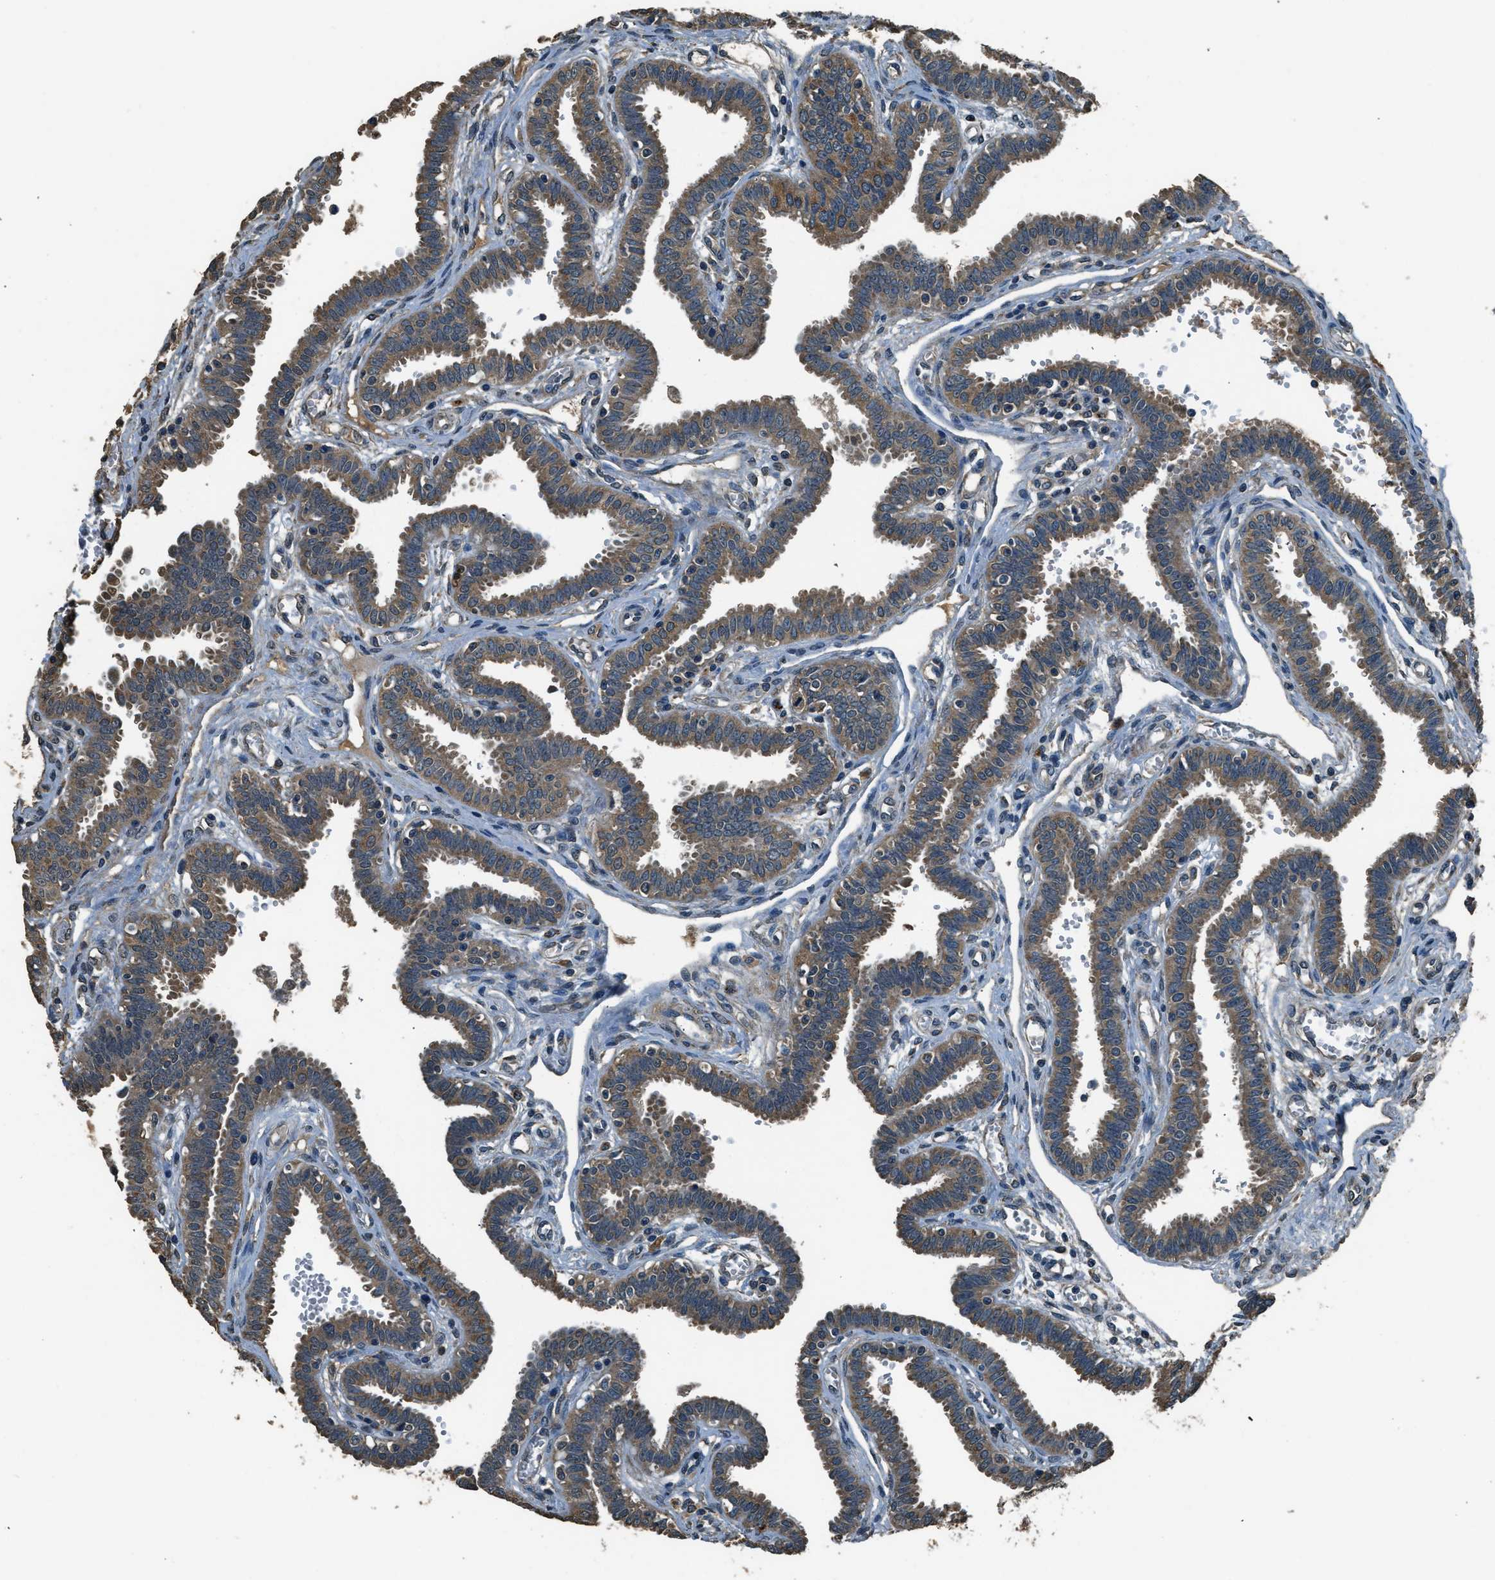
{"staining": {"intensity": "weak", "quantity": "25%-75%", "location": "cytoplasmic/membranous"}, "tissue": "fallopian tube", "cell_type": "Glandular cells", "image_type": "normal", "snomed": [{"axis": "morphology", "description": "Normal tissue, NOS"}, {"axis": "topography", "description": "Fallopian tube"}], "caption": "Immunohistochemical staining of unremarkable fallopian tube reveals low levels of weak cytoplasmic/membranous staining in approximately 25%-75% of glandular cells. The staining was performed using DAB, with brown indicating positive protein expression. Nuclei are stained blue with hematoxylin.", "gene": "SALL3", "patient": {"sex": "female", "age": 32}}